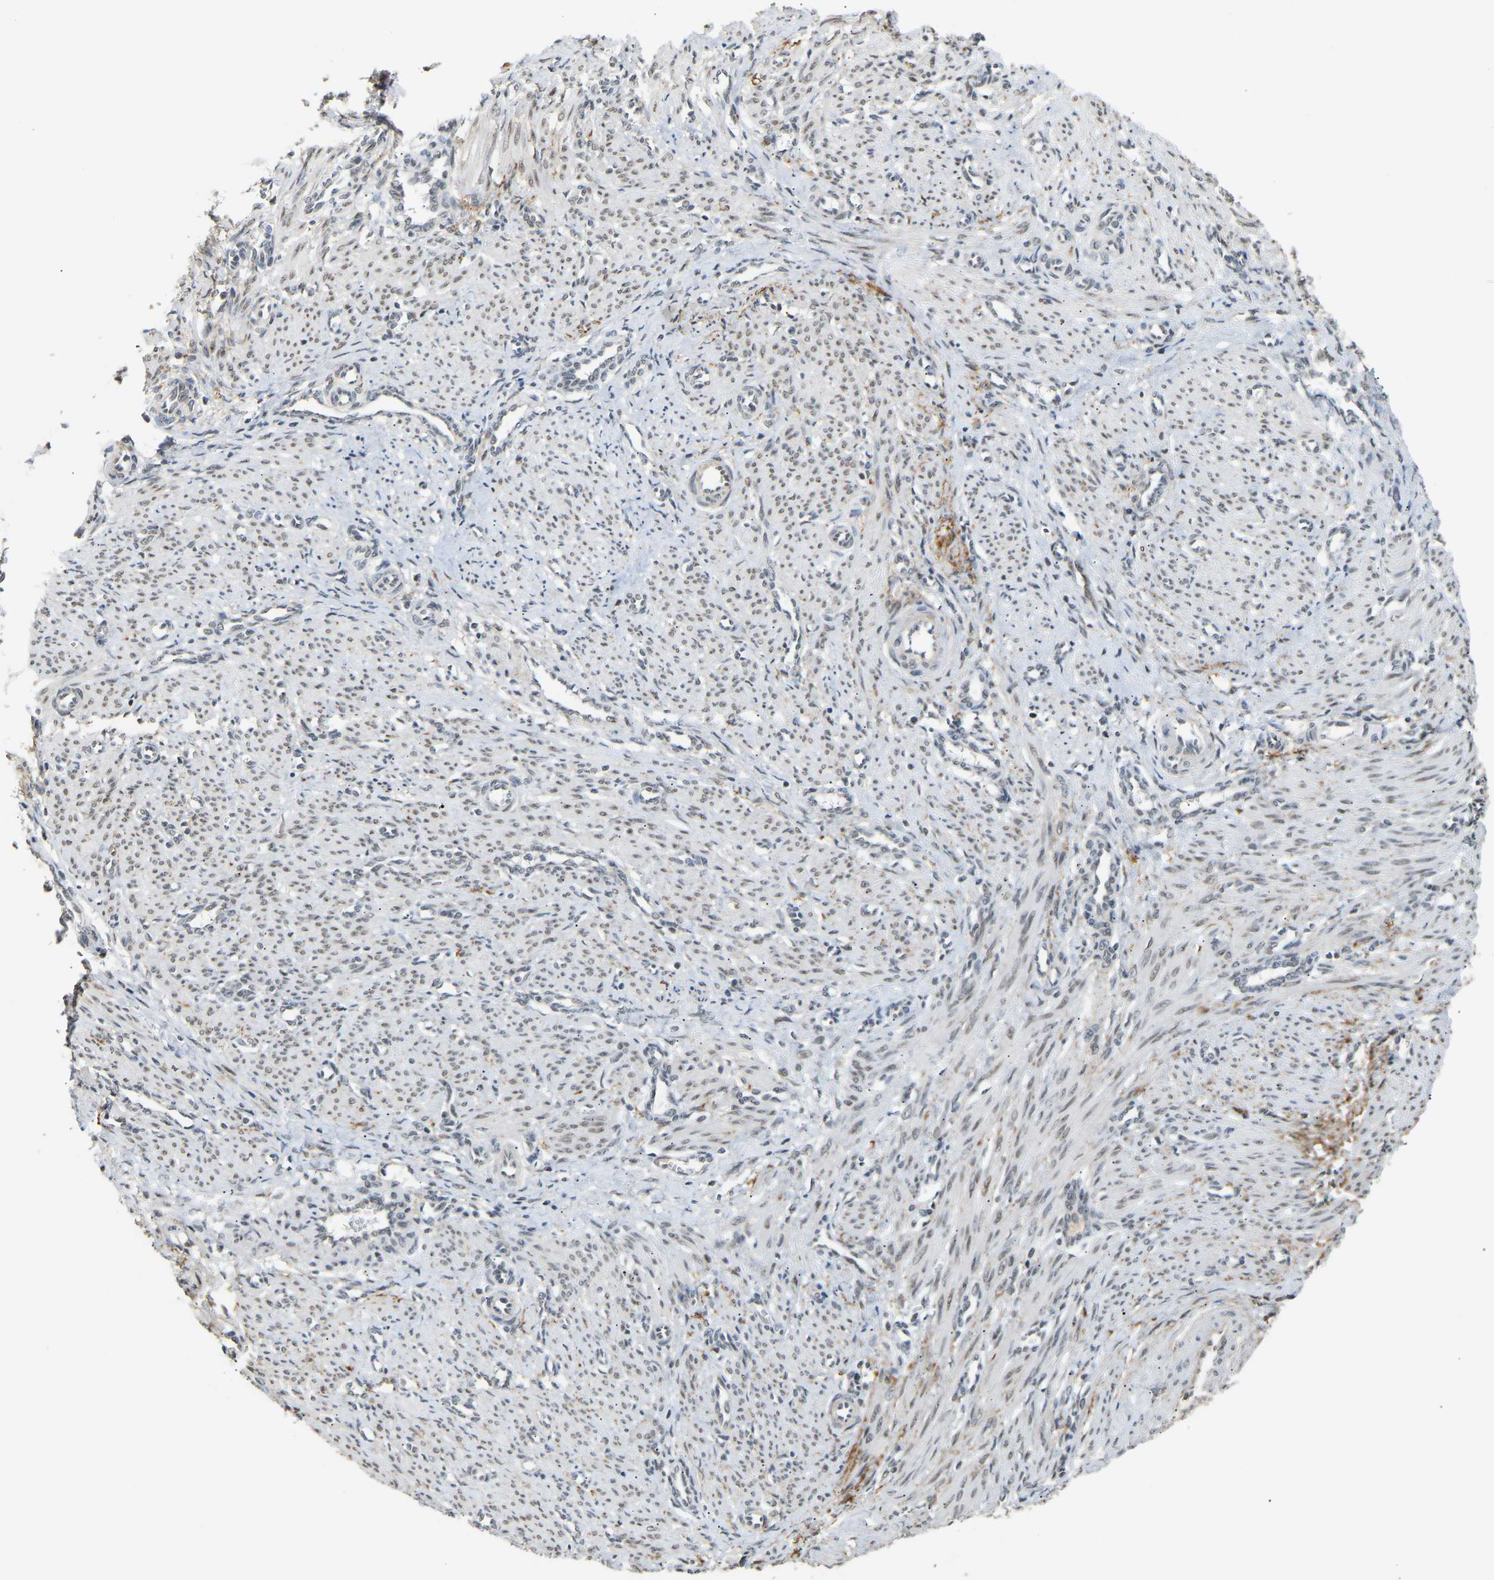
{"staining": {"intensity": "negative", "quantity": "none", "location": "none"}, "tissue": "smooth muscle", "cell_type": "Smooth muscle cells", "image_type": "normal", "snomed": [{"axis": "morphology", "description": "Normal tissue, NOS"}, {"axis": "topography", "description": "Endometrium"}], "caption": "The photomicrograph exhibits no staining of smooth muscle cells in unremarkable smooth muscle.", "gene": "RBM15", "patient": {"sex": "female", "age": 33}}